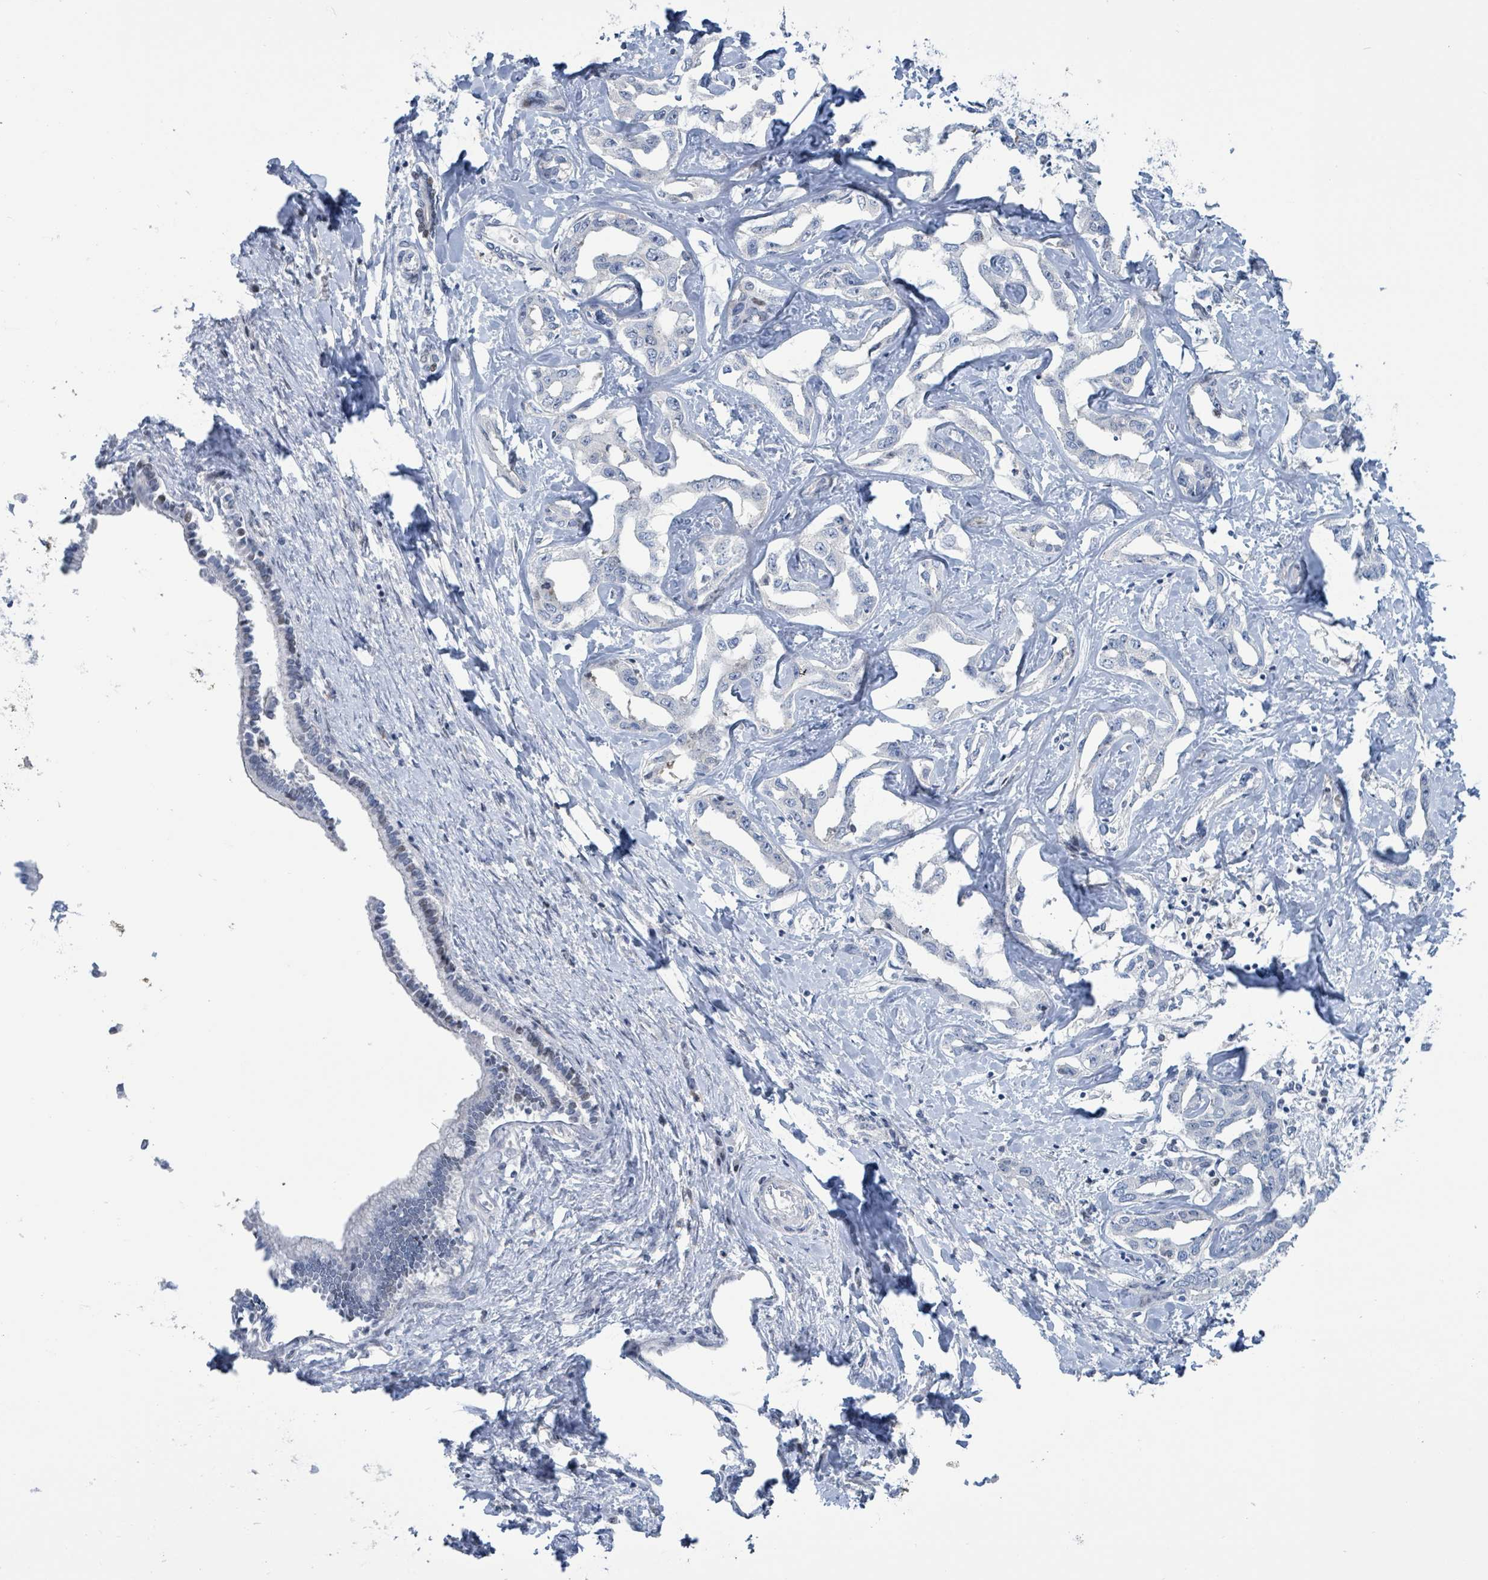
{"staining": {"intensity": "negative", "quantity": "none", "location": "none"}, "tissue": "liver cancer", "cell_type": "Tumor cells", "image_type": "cancer", "snomed": [{"axis": "morphology", "description": "Cholangiocarcinoma"}, {"axis": "topography", "description": "Liver"}], "caption": "High magnification brightfield microscopy of liver cancer stained with DAB (3,3'-diaminobenzidine) (brown) and counterstained with hematoxylin (blue): tumor cells show no significant positivity.", "gene": "DGKZ", "patient": {"sex": "male", "age": 59}}